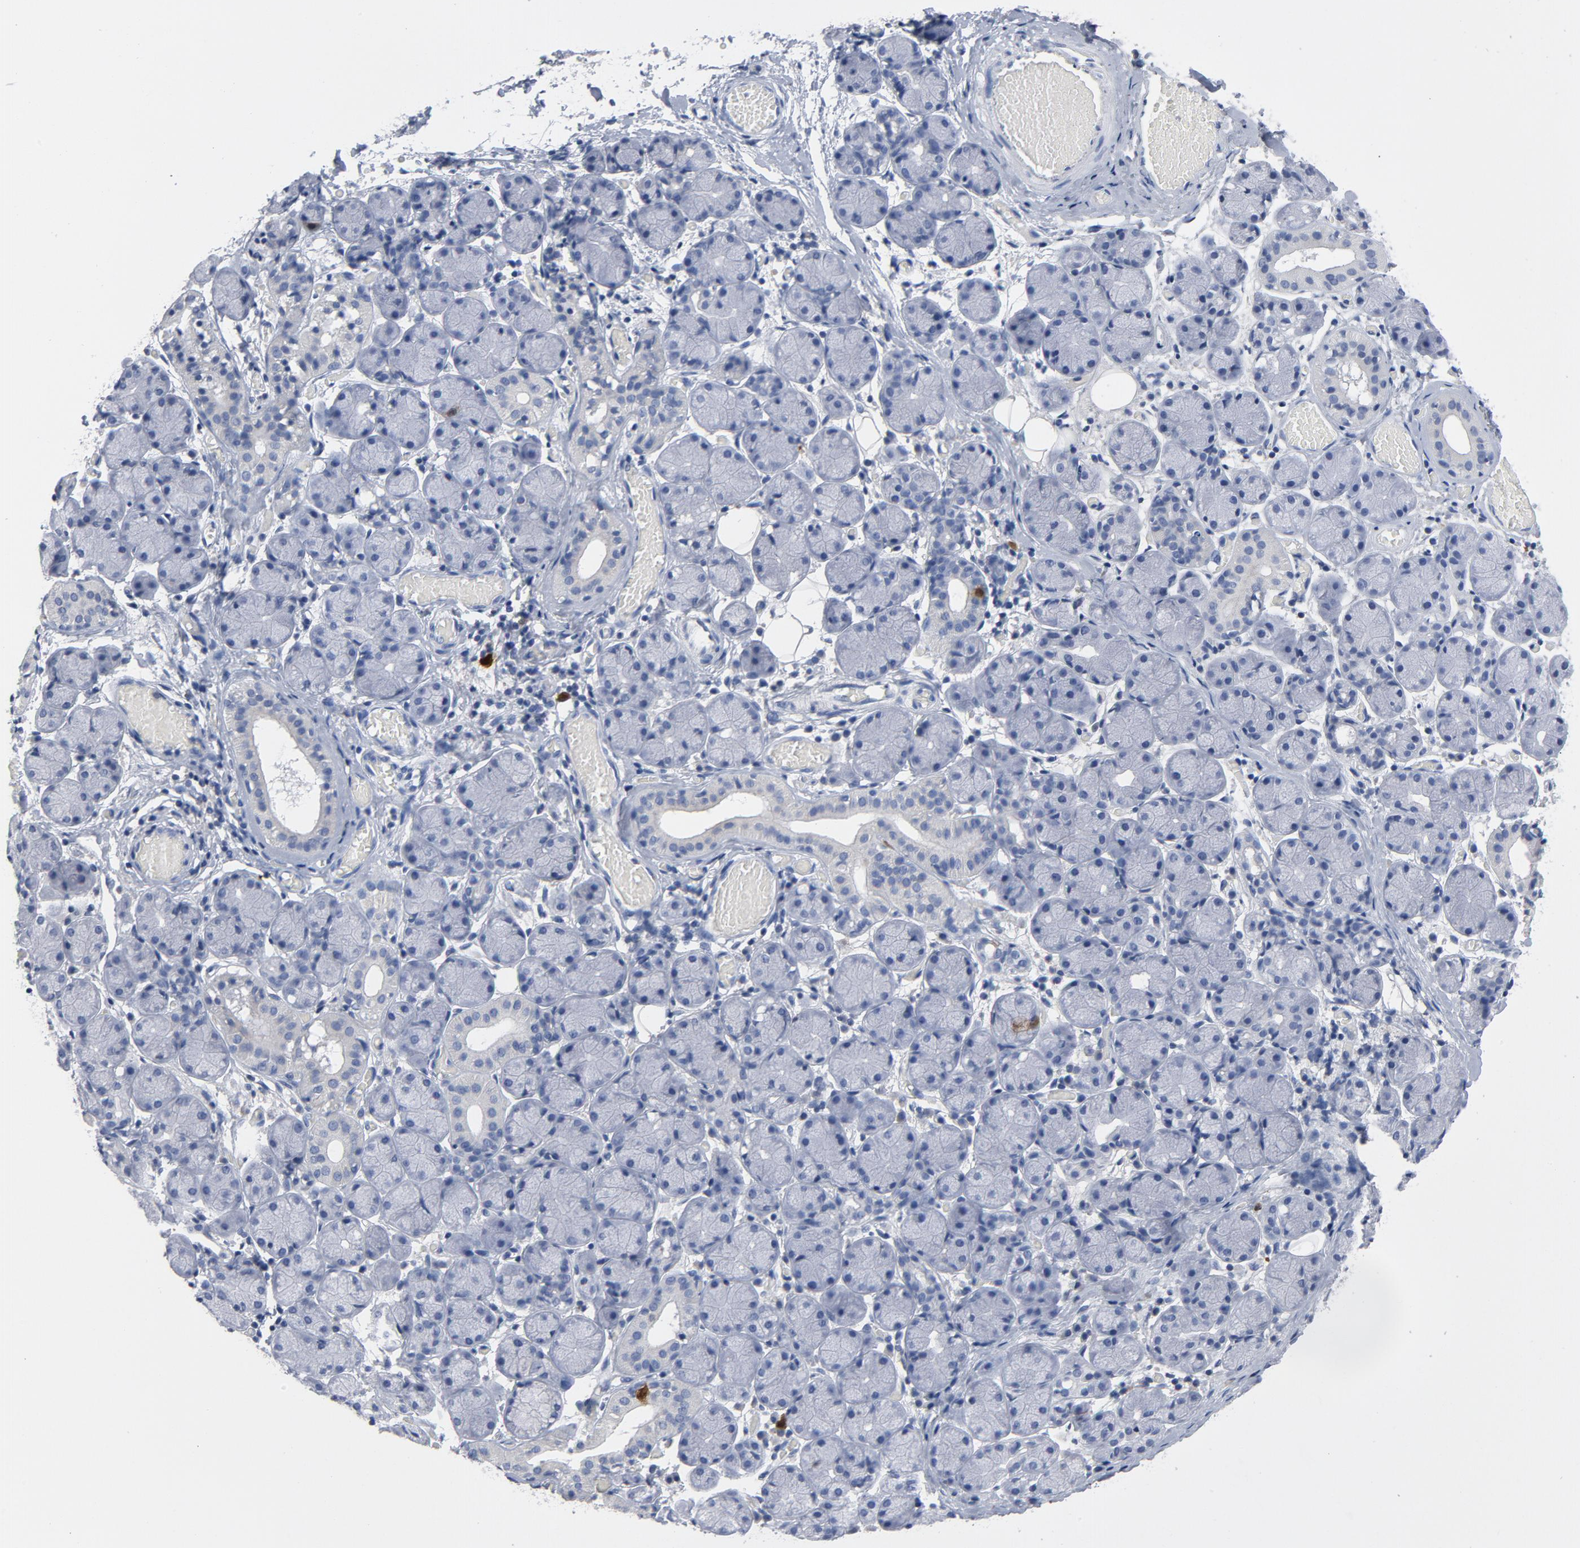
{"staining": {"intensity": "strong", "quantity": "<25%", "location": "nuclear"}, "tissue": "salivary gland", "cell_type": "Glandular cells", "image_type": "normal", "snomed": [{"axis": "morphology", "description": "Normal tissue, NOS"}, {"axis": "topography", "description": "Salivary gland"}], "caption": "Immunohistochemistry photomicrograph of unremarkable salivary gland: human salivary gland stained using immunohistochemistry displays medium levels of strong protein expression localized specifically in the nuclear of glandular cells, appearing as a nuclear brown color.", "gene": "CDC20", "patient": {"sex": "female", "age": 24}}